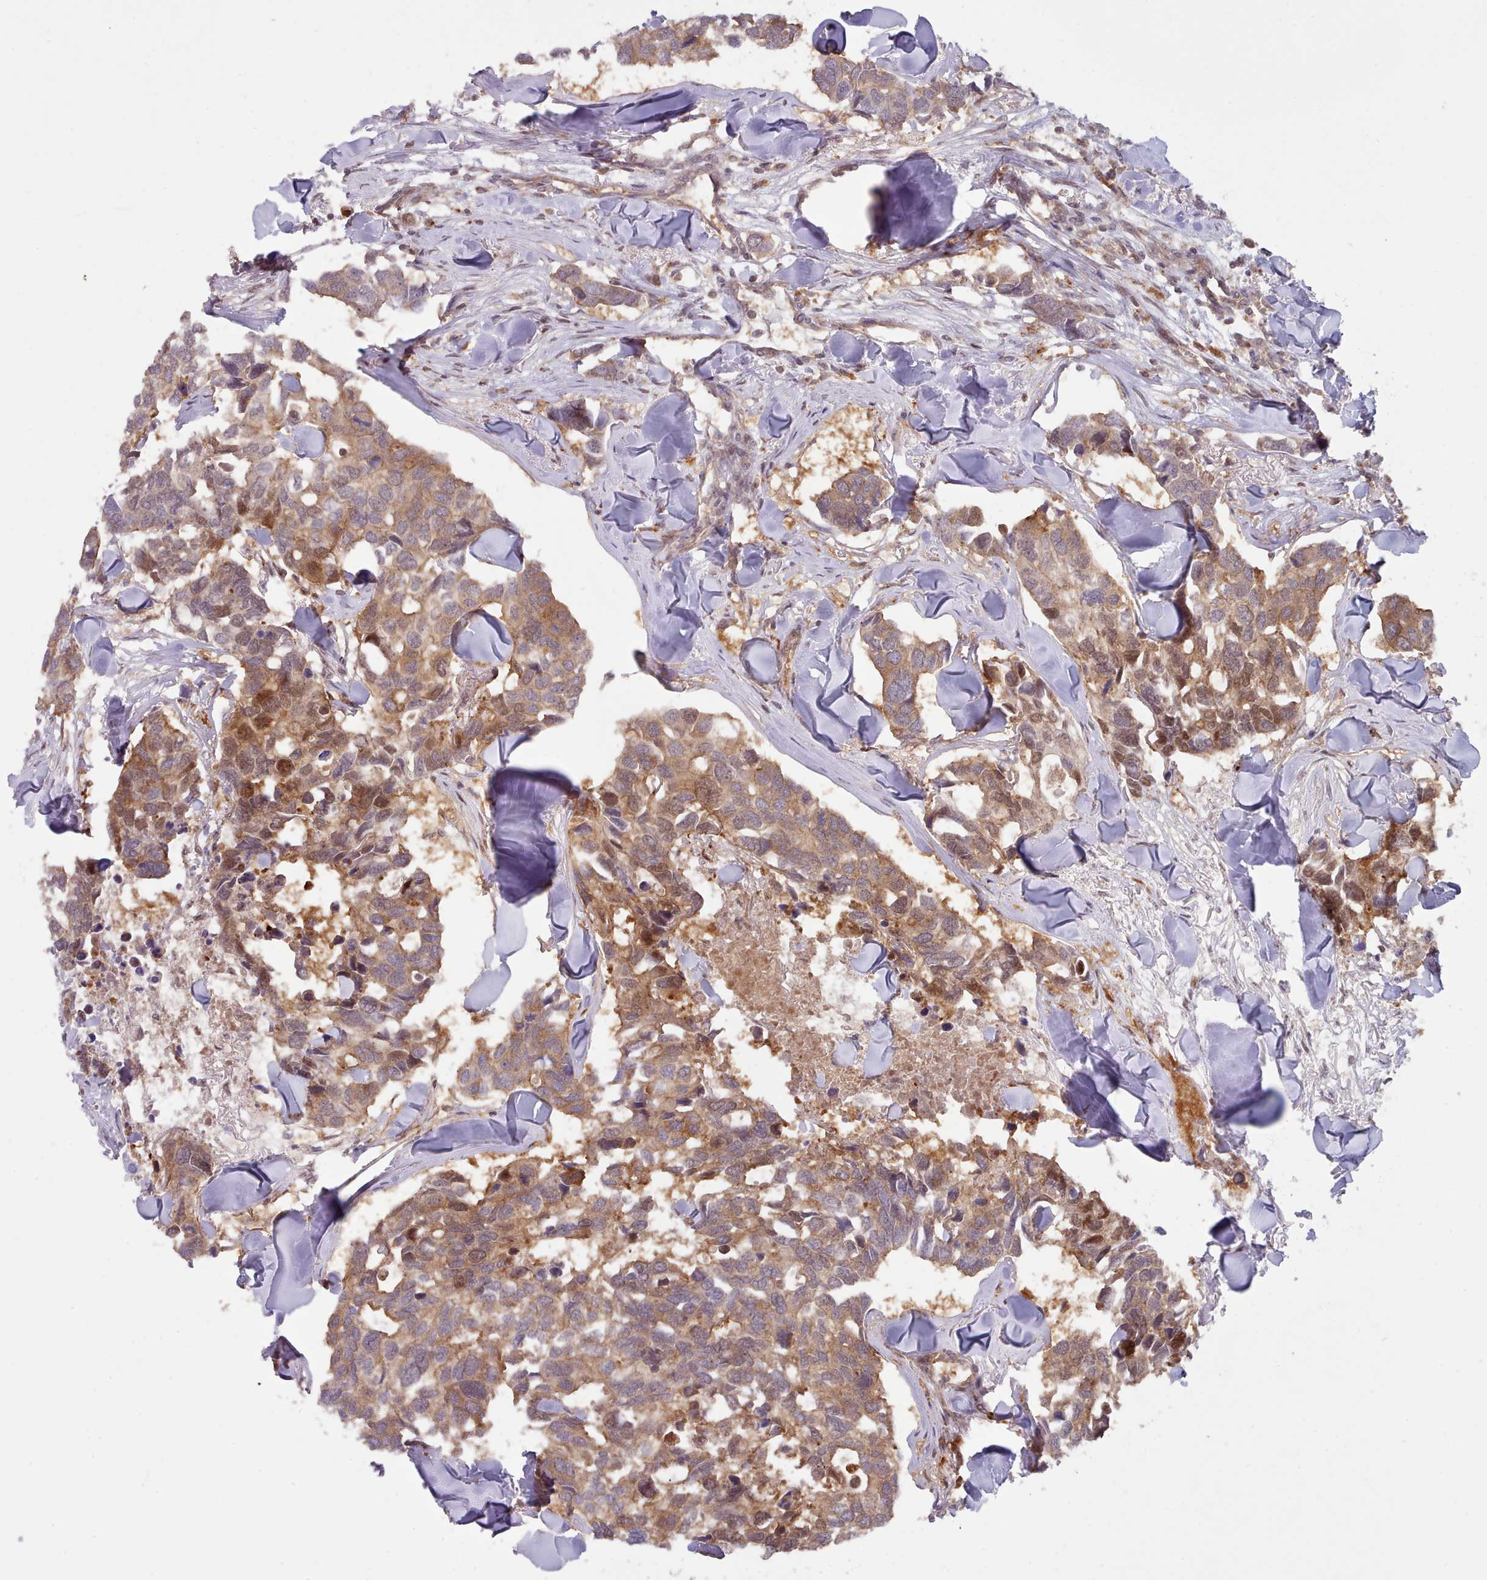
{"staining": {"intensity": "moderate", "quantity": ">75%", "location": "cytoplasmic/membranous,nuclear"}, "tissue": "breast cancer", "cell_type": "Tumor cells", "image_type": "cancer", "snomed": [{"axis": "morphology", "description": "Duct carcinoma"}, {"axis": "topography", "description": "Breast"}], "caption": "Immunohistochemistry (IHC) photomicrograph of neoplastic tissue: human breast invasive ductal carcinoma stained using immunohistochemistry displays medium levels of moderate protein expression localized specifically in the cytoplasmic/membranous and nuclear of tumor cells, appearing as a cytoplasmic/membranous and nuclear brown color.", "gene": "UBE2G1", "patient": {"sex": "female", "age": 83}}